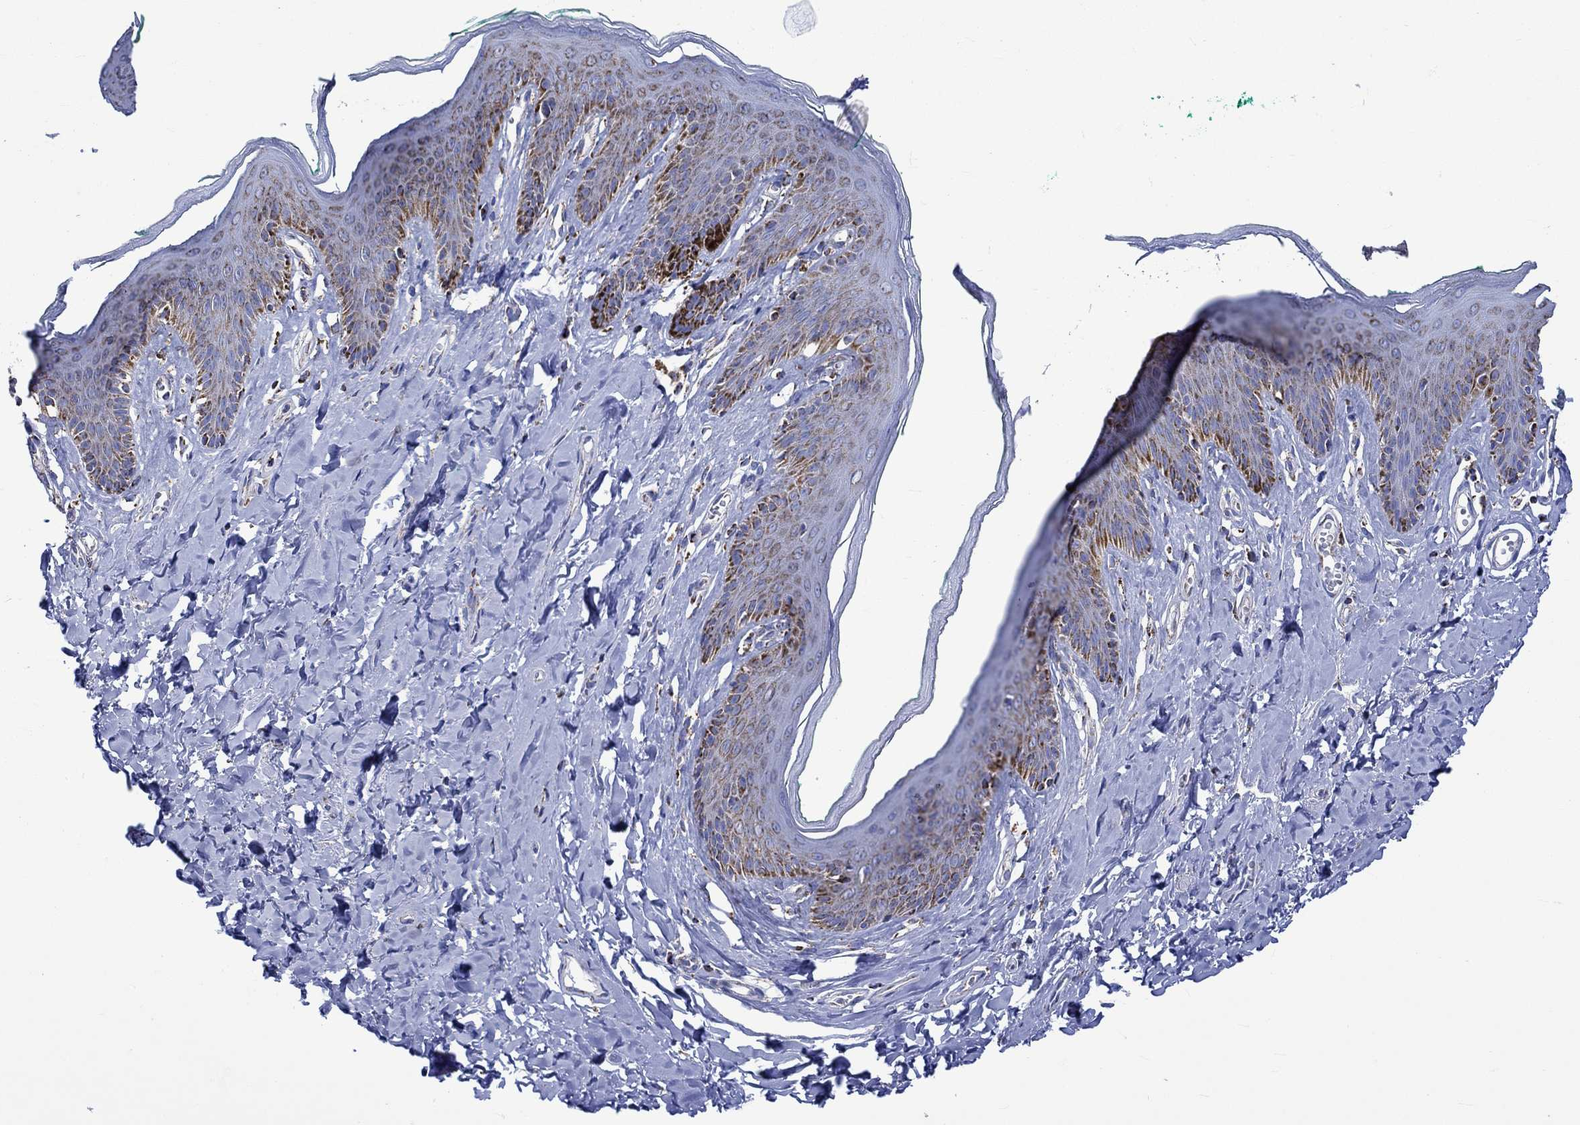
{"staining": {"intensity": "strong", "quantity": "25%-75%", "location": "cytoplasmic/membranous"}, "tissue": "skin", "cell_type": "Epidermal cells", "image_type": "normal", "snomed": [{"axis": "morphology", "description": "Normal tissue, NOS"}, {"axis": "topography", "description": "Vulva"}], "caption": "A histopathology image showing strong cytoplasmic/membranous positivity in about 25%-75% of epidermal cells in normal skin, as visualized by brown immunohistochemical staining.", "gene": "RCE1", "patient": {"sex": "female", "age": 66}}